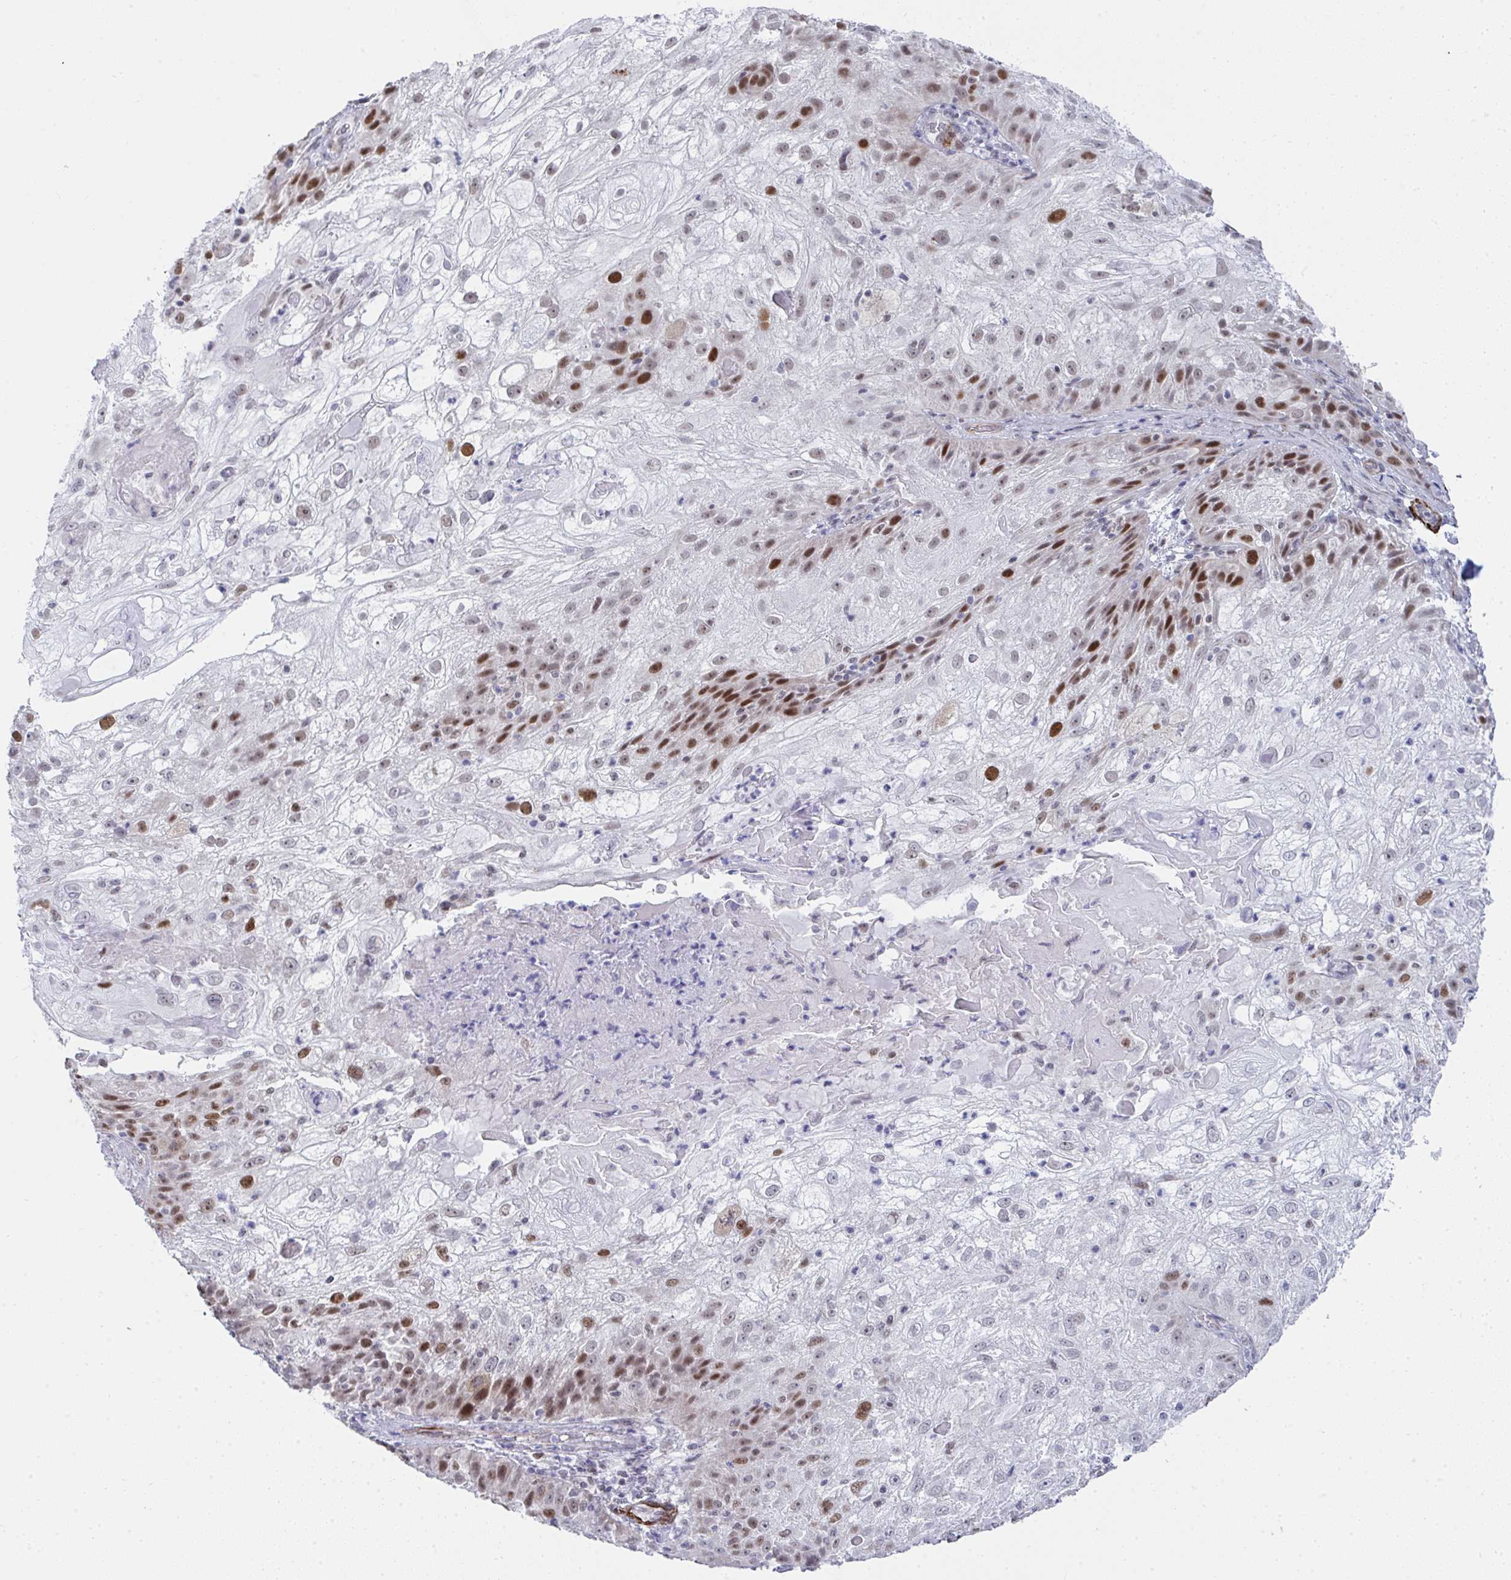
{"staining": {"intensity": "moderate", "quantity": "<25%", "location": "nuclear"}, "tissue": "skin cancer", "cell_type": "Tumor cells", "image_type": "cancer", "snomed": [{"axis": "morphology", "description": "Normal tissue, NOS"}, {"axis": "morphology", "description": "Squamous cell carcinoma, NOS"}, {"axis": "topography", "description": "Skin"}], "caption": "This image demonstrates IHC staining of skin squamous cell carcinoma, with low moderate nuclear staining in about <25% of tumor cells.", "gene": "GINS2", "patient": {"sex": "female", "age": 83}}